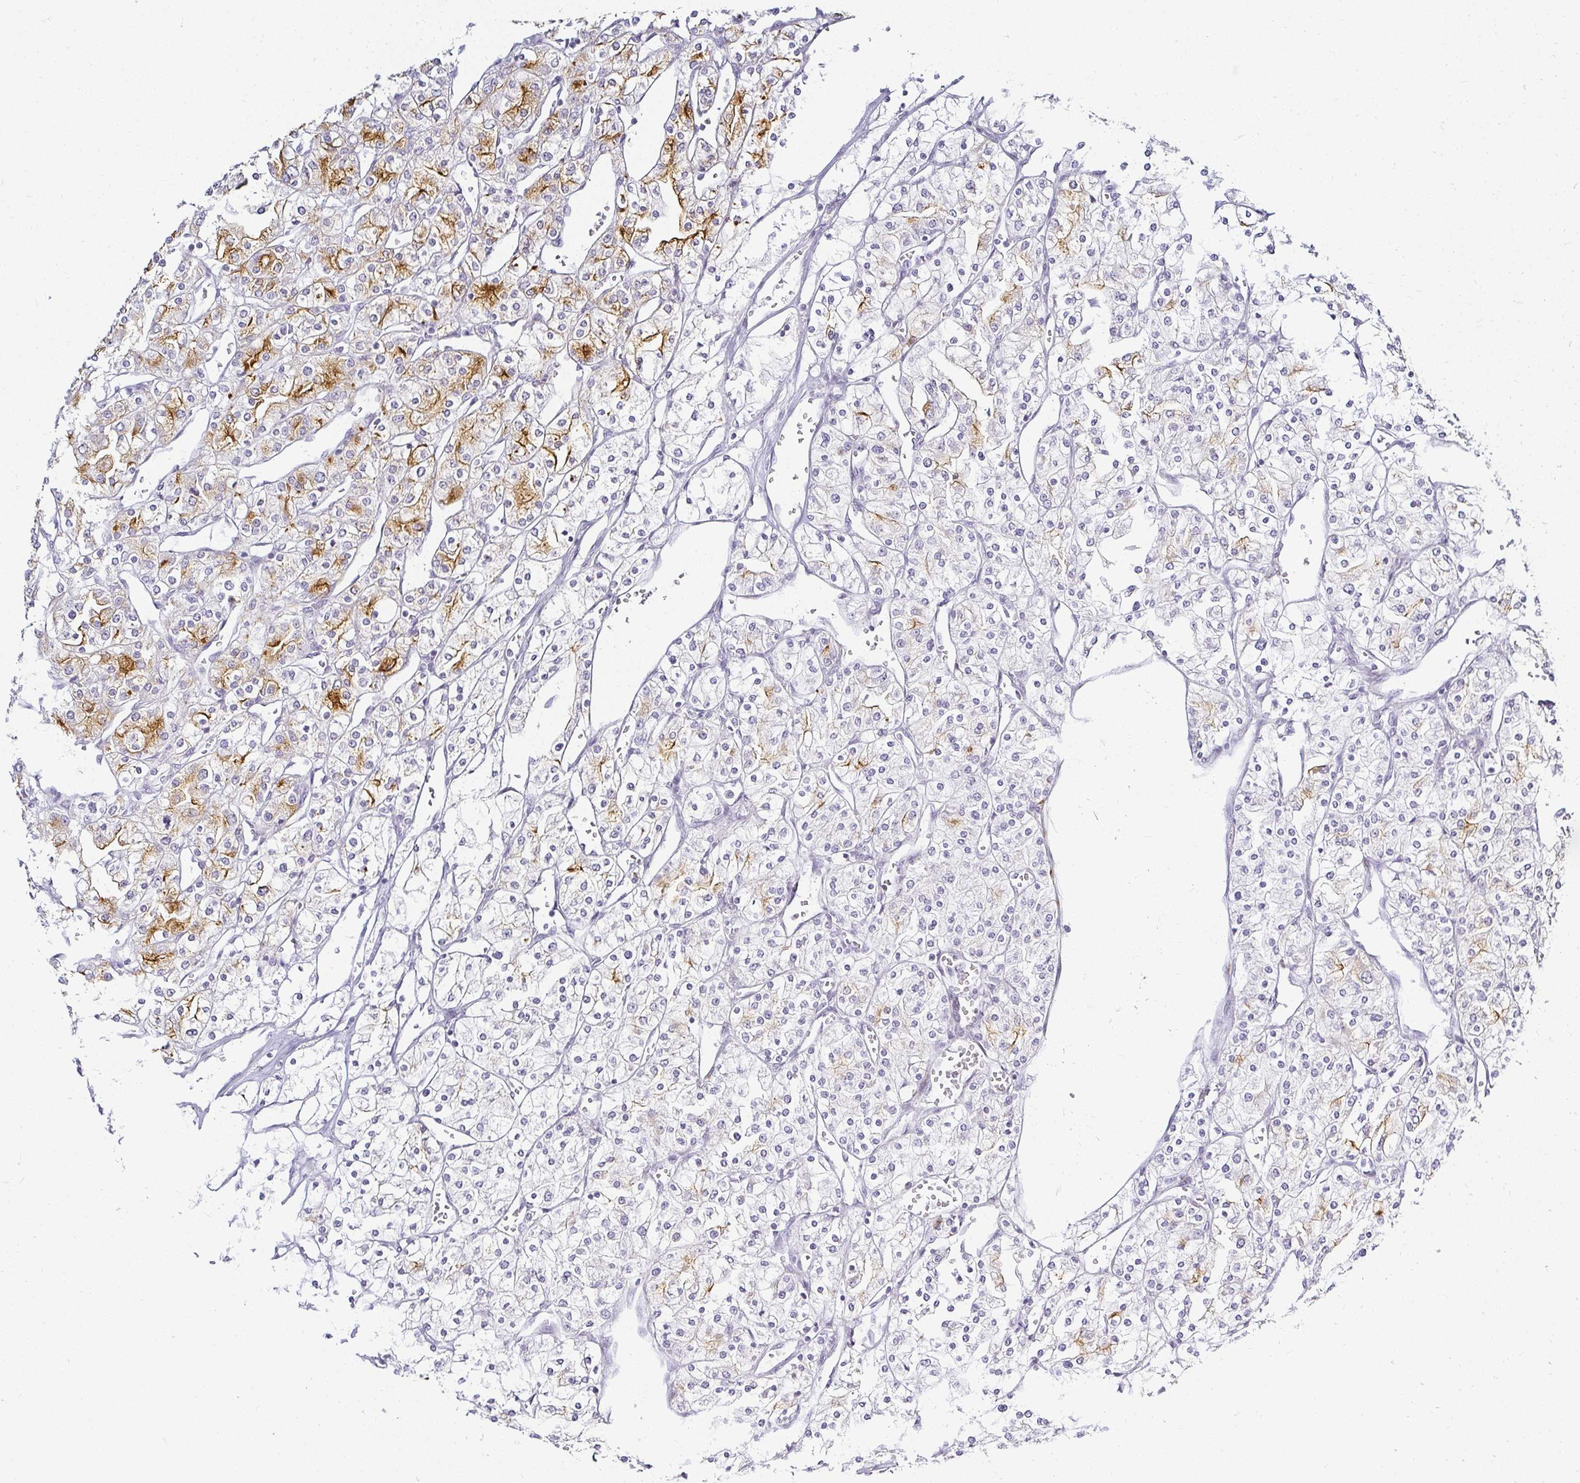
{"staining": {"intensity": "moderate", "quantity": "25%-75%", "location": "cytoplasmic/membranous"}, "tissue": "renal cancer", "cell_type": "Tumor cells", "image_type": "cancer", "snomed": [{"axis": "morphology", "description": "Adenocarcinoma, NOS"}, {"axis": "topography", "description": "Kidney"}], "caption": "Moderate cytoplasmic/membranous protein expression is present in approximately 25%-75% of tumor cells in renal adenocarcinoma. (Brightfield microscopy of DAB IHC at high magnification).", "gene": "ACAN", "patient": {"sex": "male", "age": 80}}